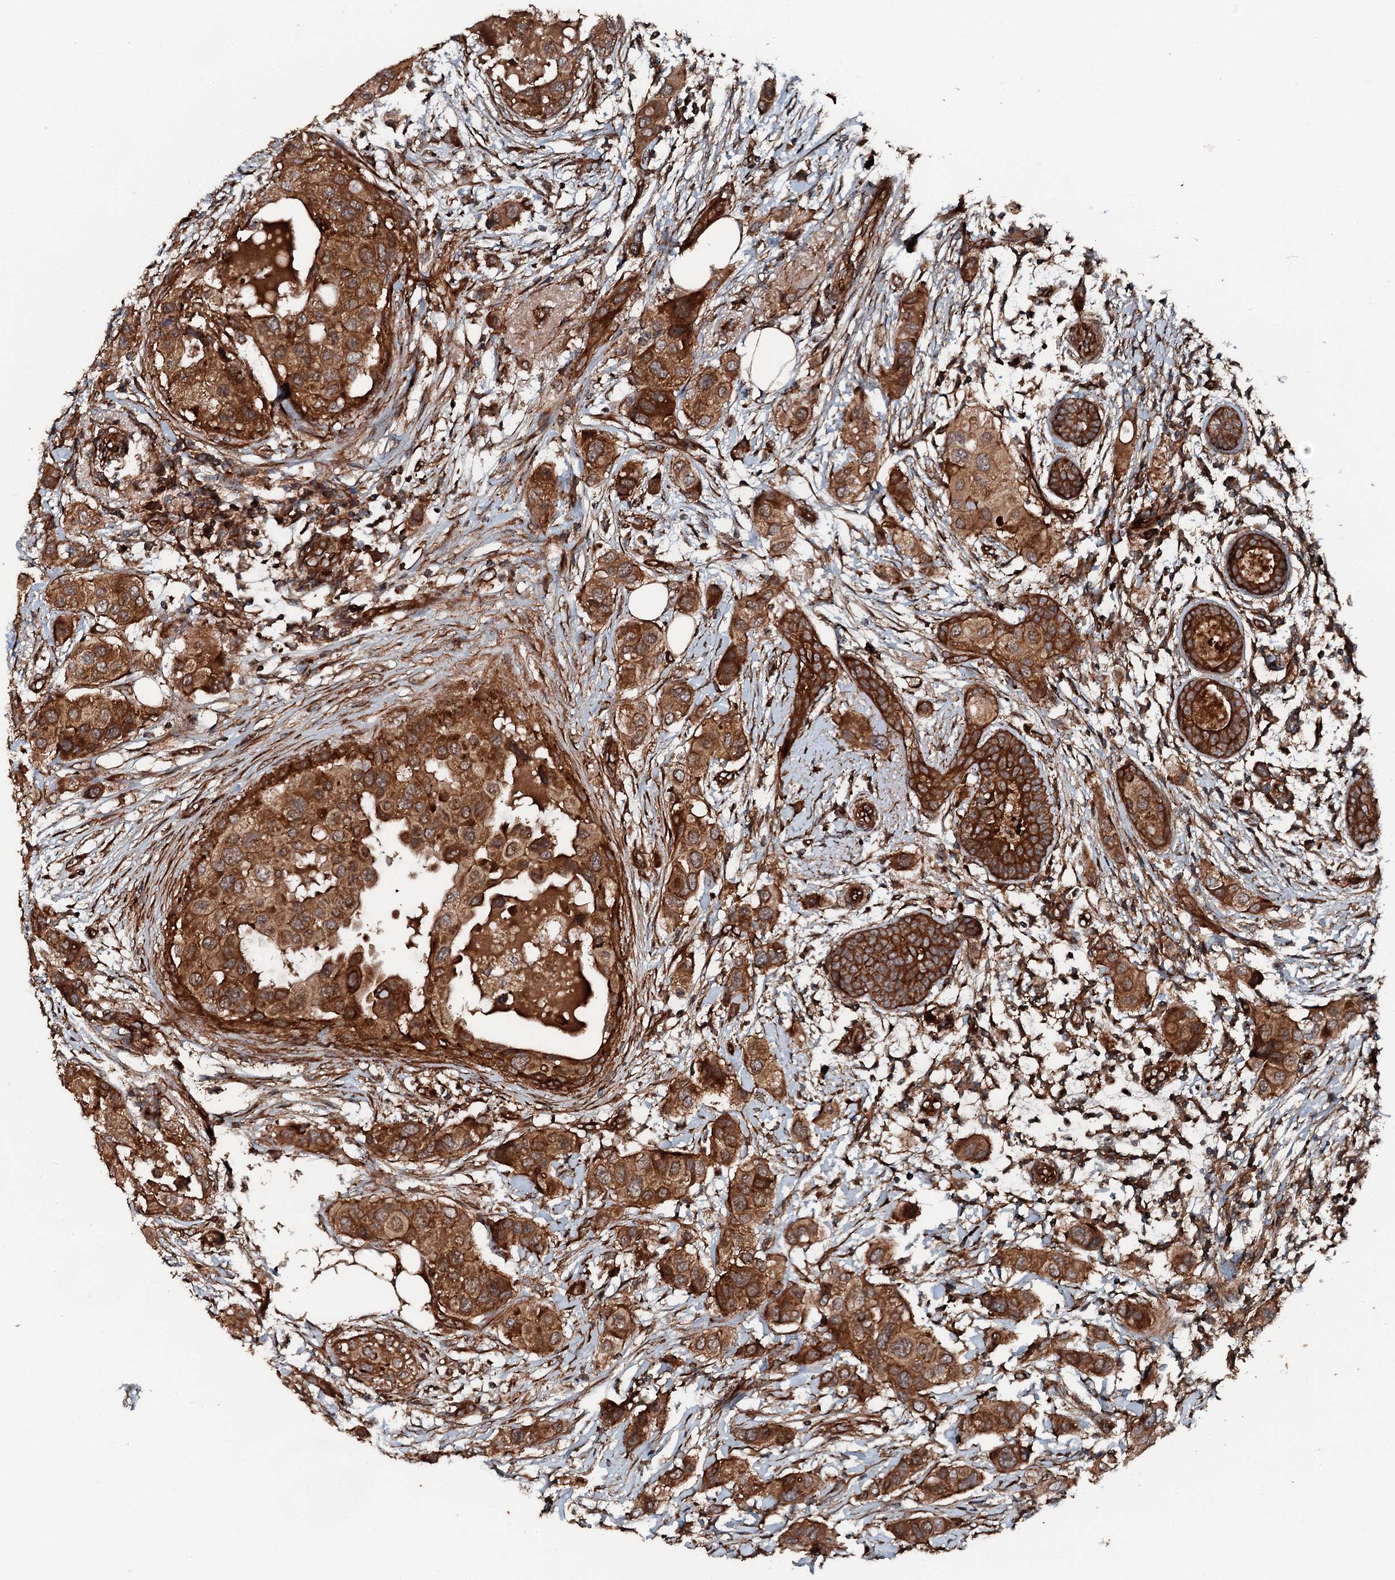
{"staining": {"intensity": "strong", "quantity": ">75%", "location": "cytoplasmic/membranous"}, "tissue": "breast cancer", "cell_type": "Tumor cells", "image_type": "cancer", "snomed": [{"axis": "morphology", "description": "Lobular carcinoma"}, {"axis": "topography", "description": "Breast"}], "caption": "Breast cancer (lobular carcinoma) was stained to show a protein in brown. There is high levels of strong cytoplasmic/membranous staining in approximately >75% of tumor cells.", "gene": "FLYWCH1", "patient": {"sex": "female", "age": 51}}